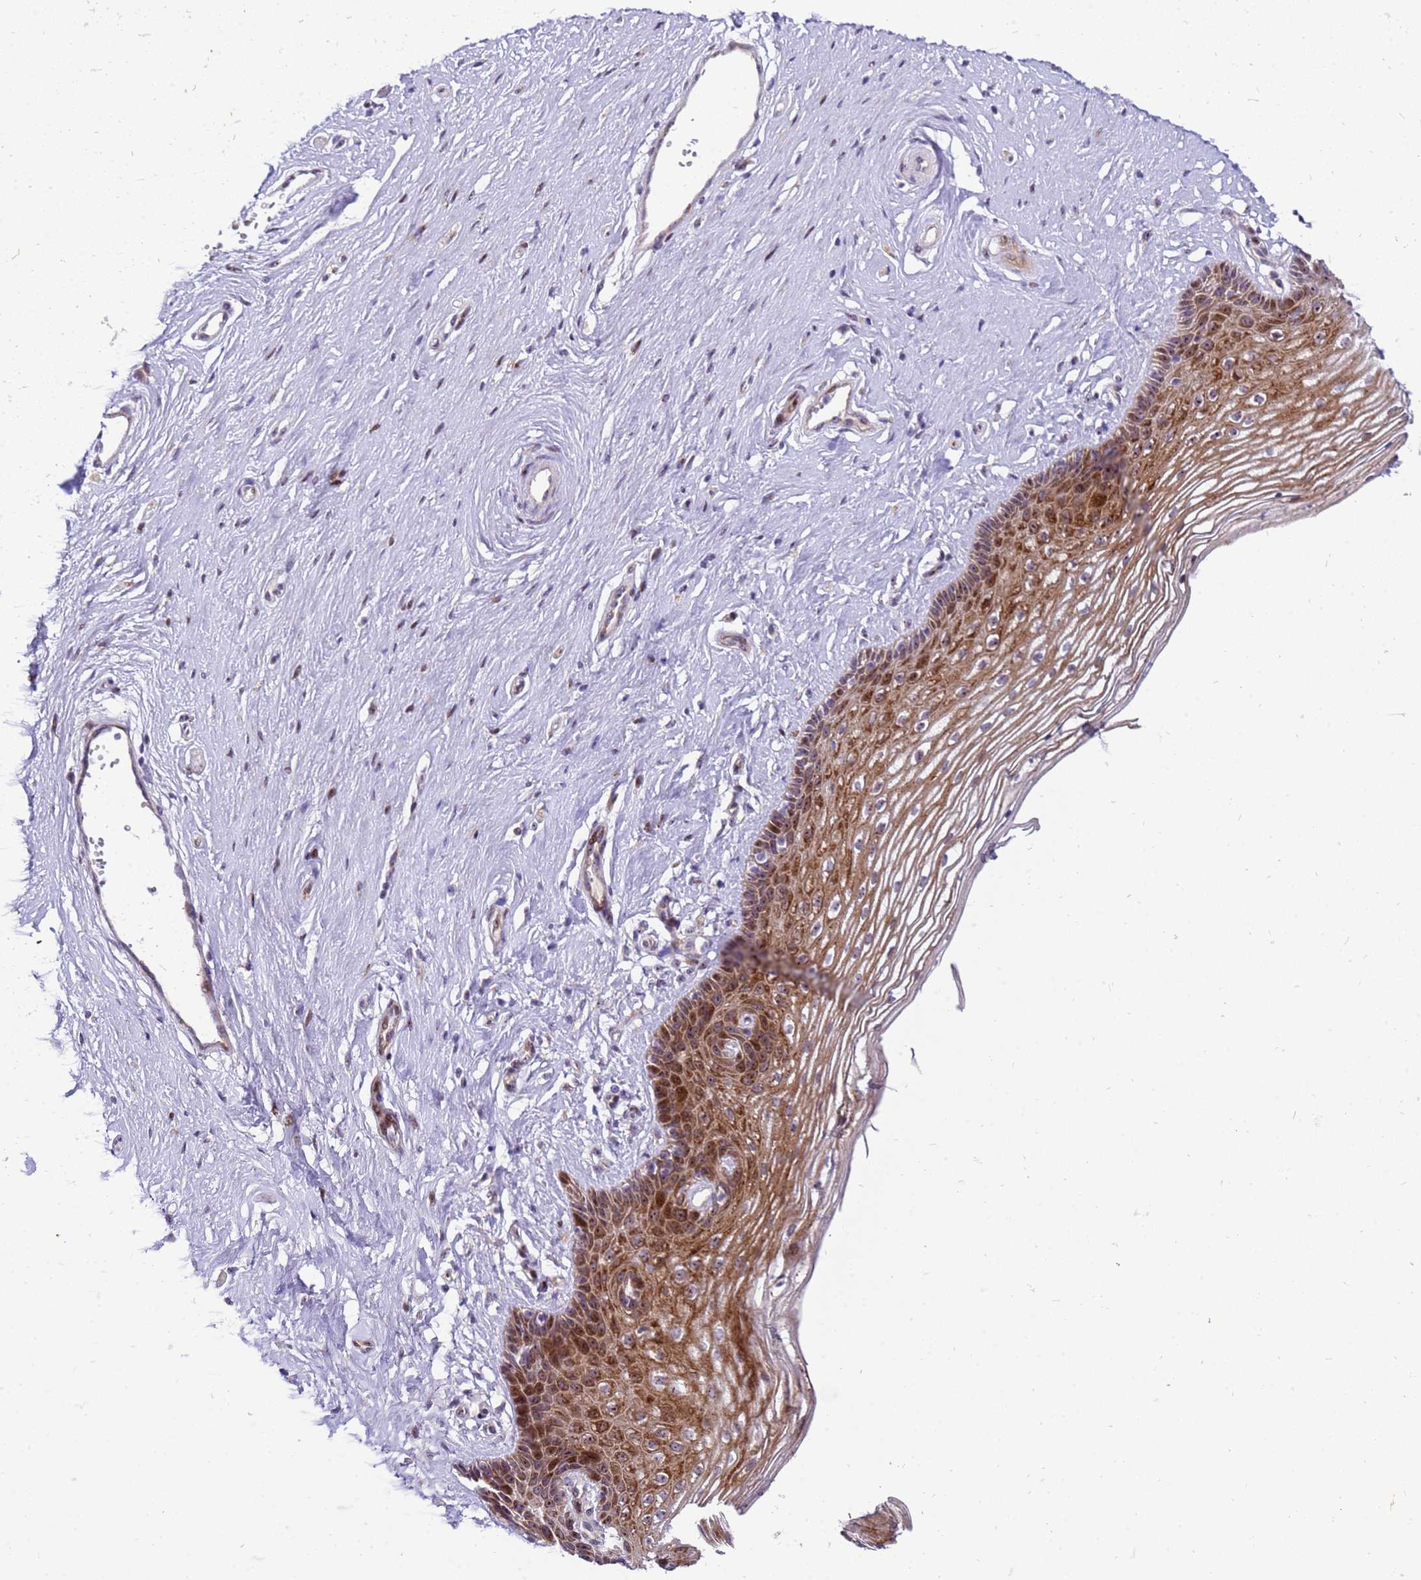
{"staining": {"intensity": "moderate", "quantity": ">75%", "location": "cytoplasmic/membranous,nuclear"}, "tissue": "vagina", "cell_type": "Squamous epithelial cells", "image_type": "normal", "snomed": [{"axis": "morphology", "description": "Normal tissue, NOS"}, {"axis": "topography", "description": "Vagina"}], "caption": "Moderate cytoplasmic/membranous,nuclear protein staining is seen in approximately >75% of squamous epithelial cells in vagina. The protein is stained brown, and the nuclei are stained in blue (DAB IHC with brightfield microscopy, high magnification).", "gene": "RSPO1", "patient": {"sex": "female", "age": 46}}